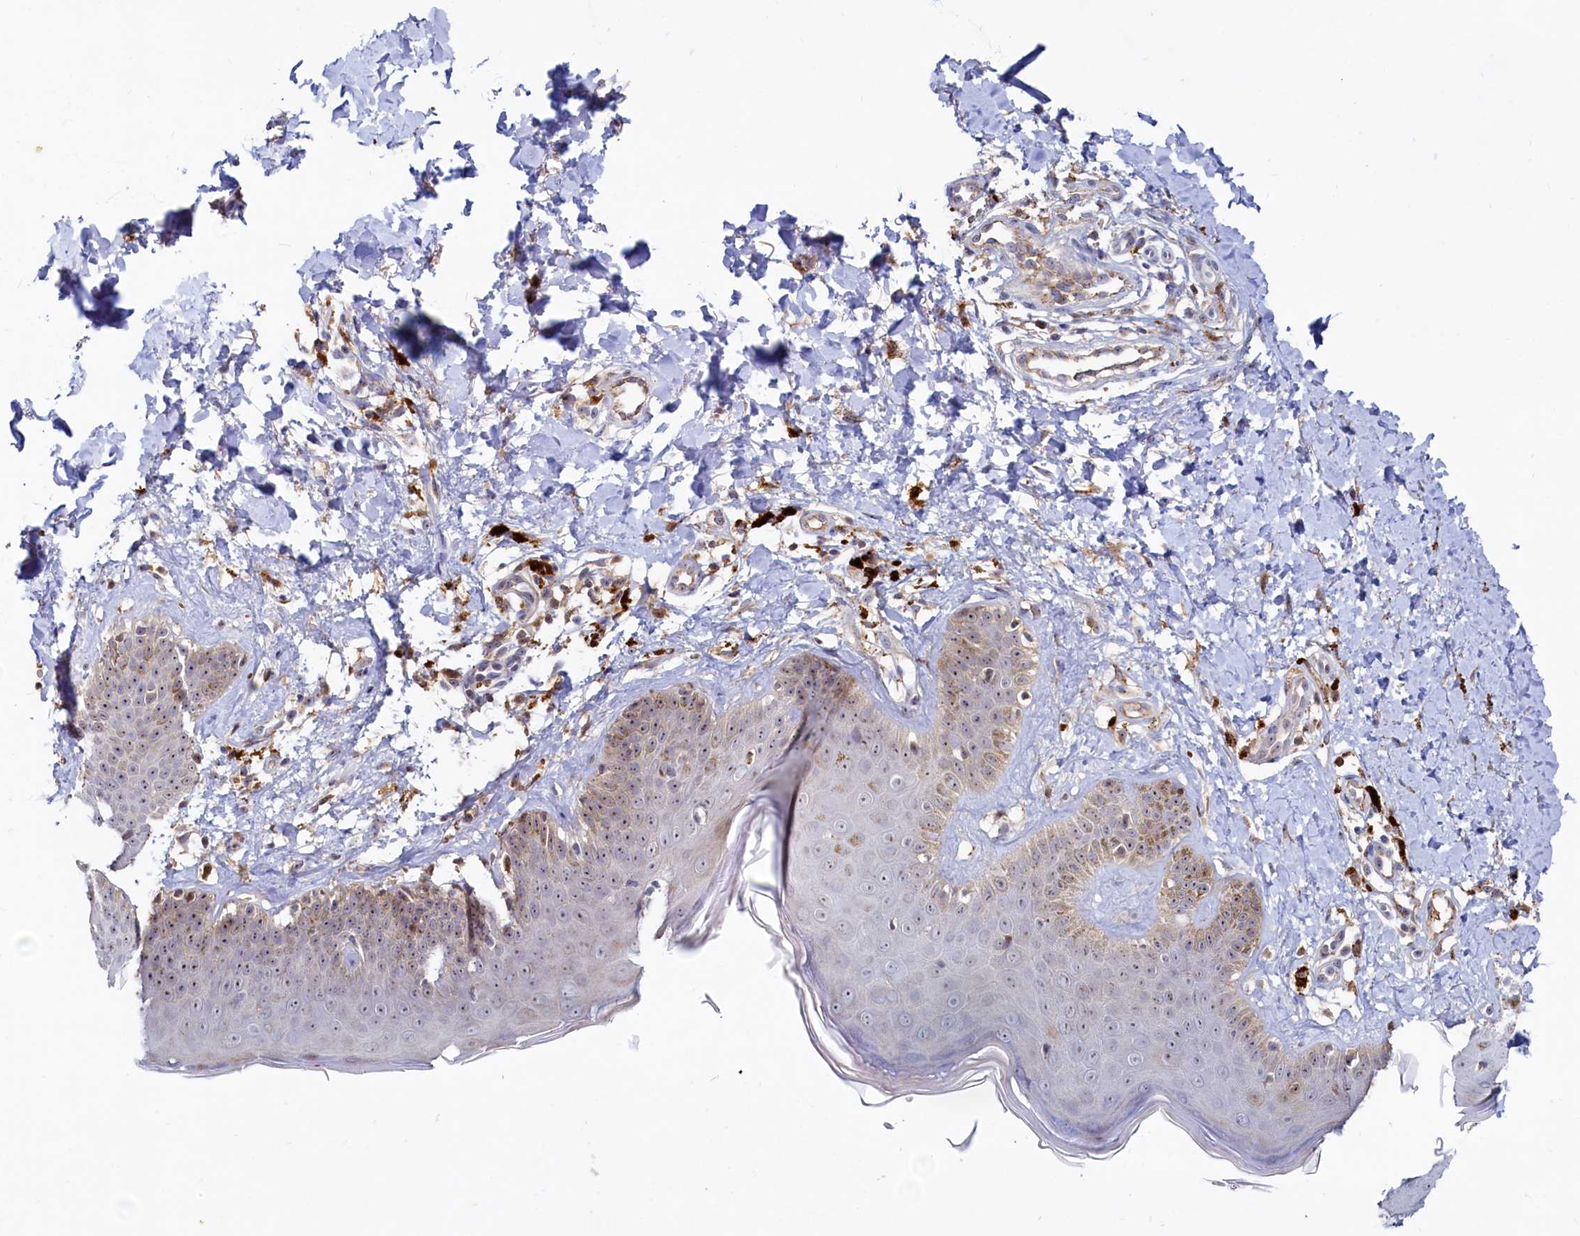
{"staining": {"intensity": "weak", "quantity": ">75%", "location": "cytoplasmic/membranous"}, "tissue": "skin", "cell_type": "Fibroblasts", "image_type": "normal", "snomed": [{"axis": "morphology", "description": "Normal tissue, NOS"}, {"axis": "topography", "description": "Skin"}], "caption": "The micrograph exhibits a brown stain indicating the presence of a protein in the cytoplasmic/membranous of fibroblasts in skin. (DAB (3,3'-diaminobenzidine) IHC, brown staining for protein, blue staining for nuclei).", "gene": "RGS7BP", "patient": {"sex": "male", "age": 52}}